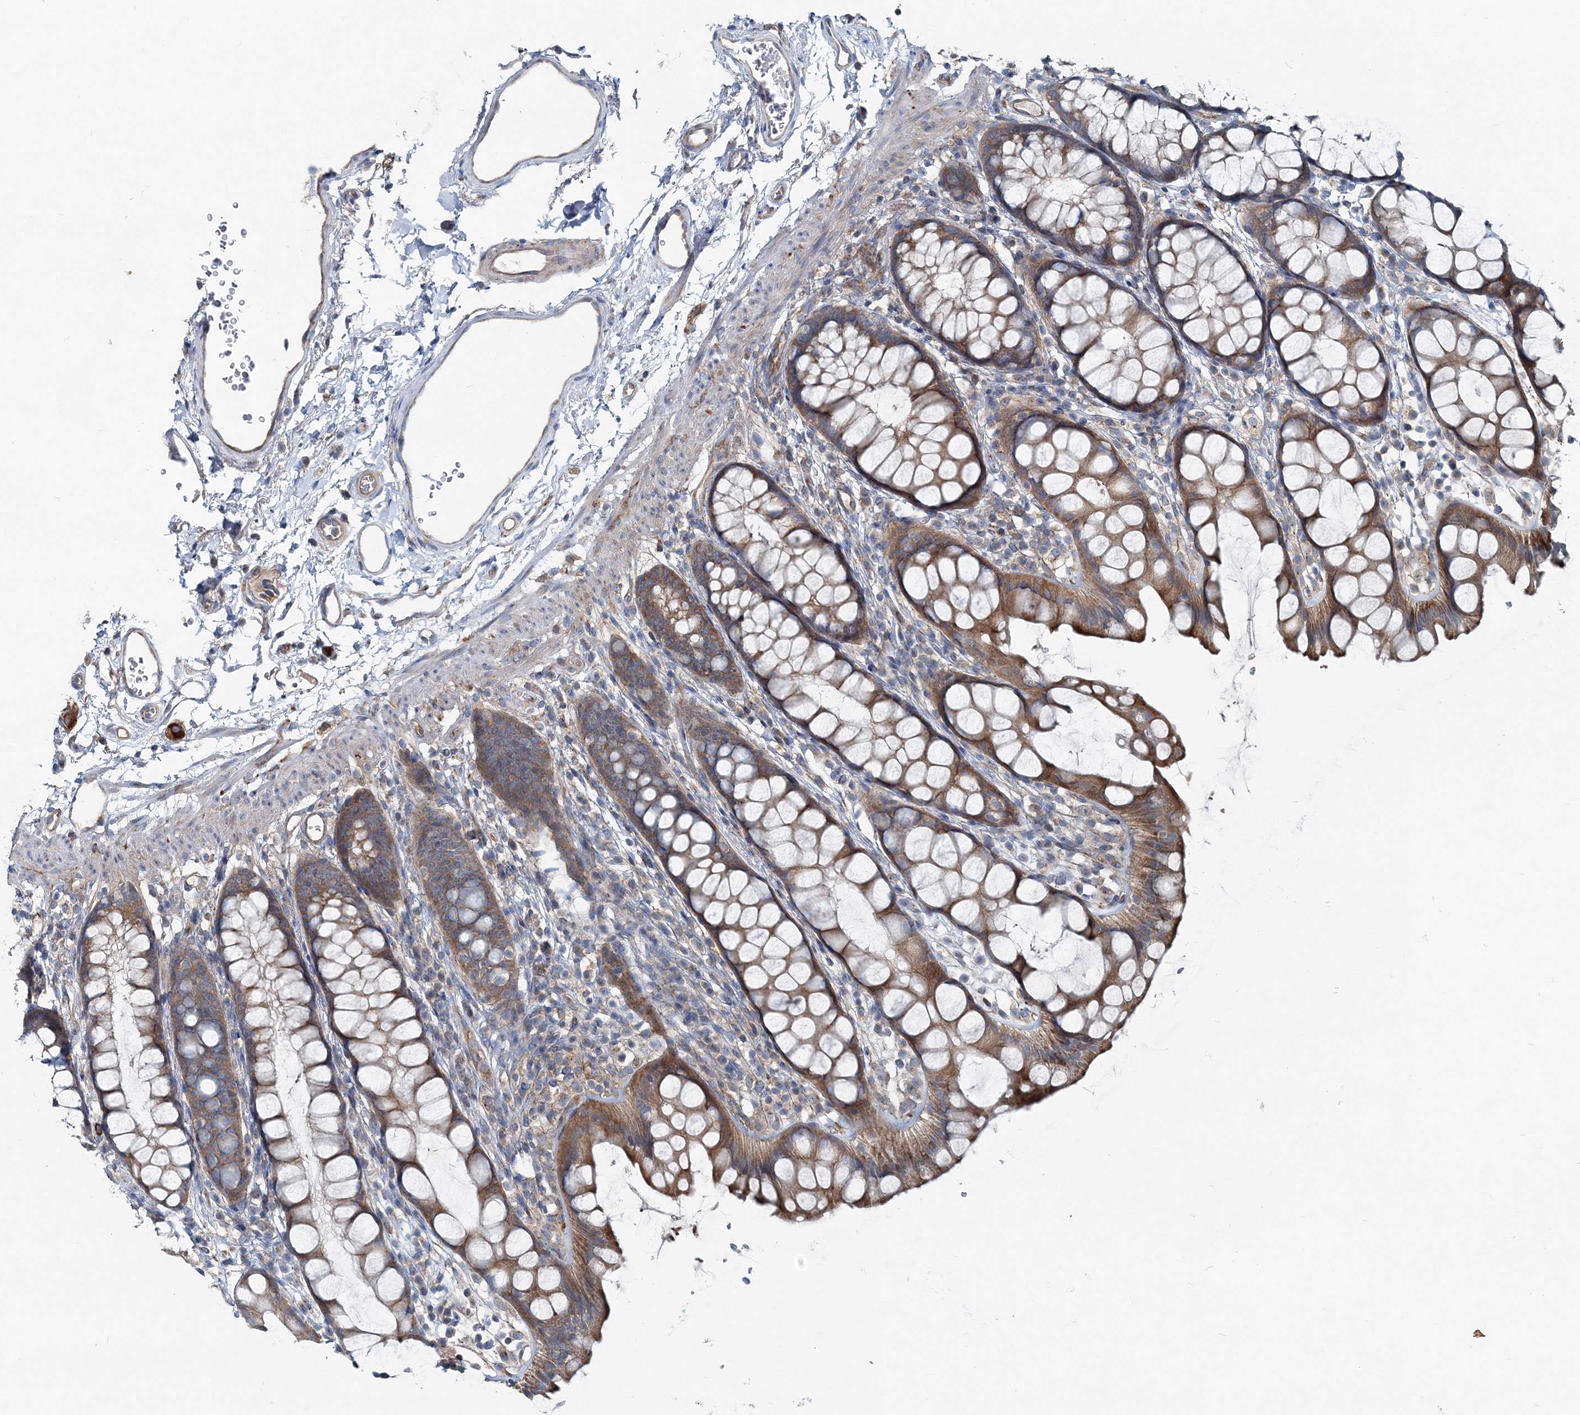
{"staining": {"intensity": "moderate", "quantity": ">75%", "location": "cytoplasmic/membranous"}, "tissue": "rectum", "cell_type": "Glandular cells", "image_type": "normal", "snomed": [{"axis": "morphology", "description": "Normal tissue, NOS"}, {"axis": "topography", "description": "Rectum"}], "caption": "This is a histology image of immunohistochemistry staining of normal rectum, which shows moderate positivity in the cytoplasmic/membranous of glandular cells.", "gene": "MPHOSPH9", "patient": {"sex": "female", "age": 65}}